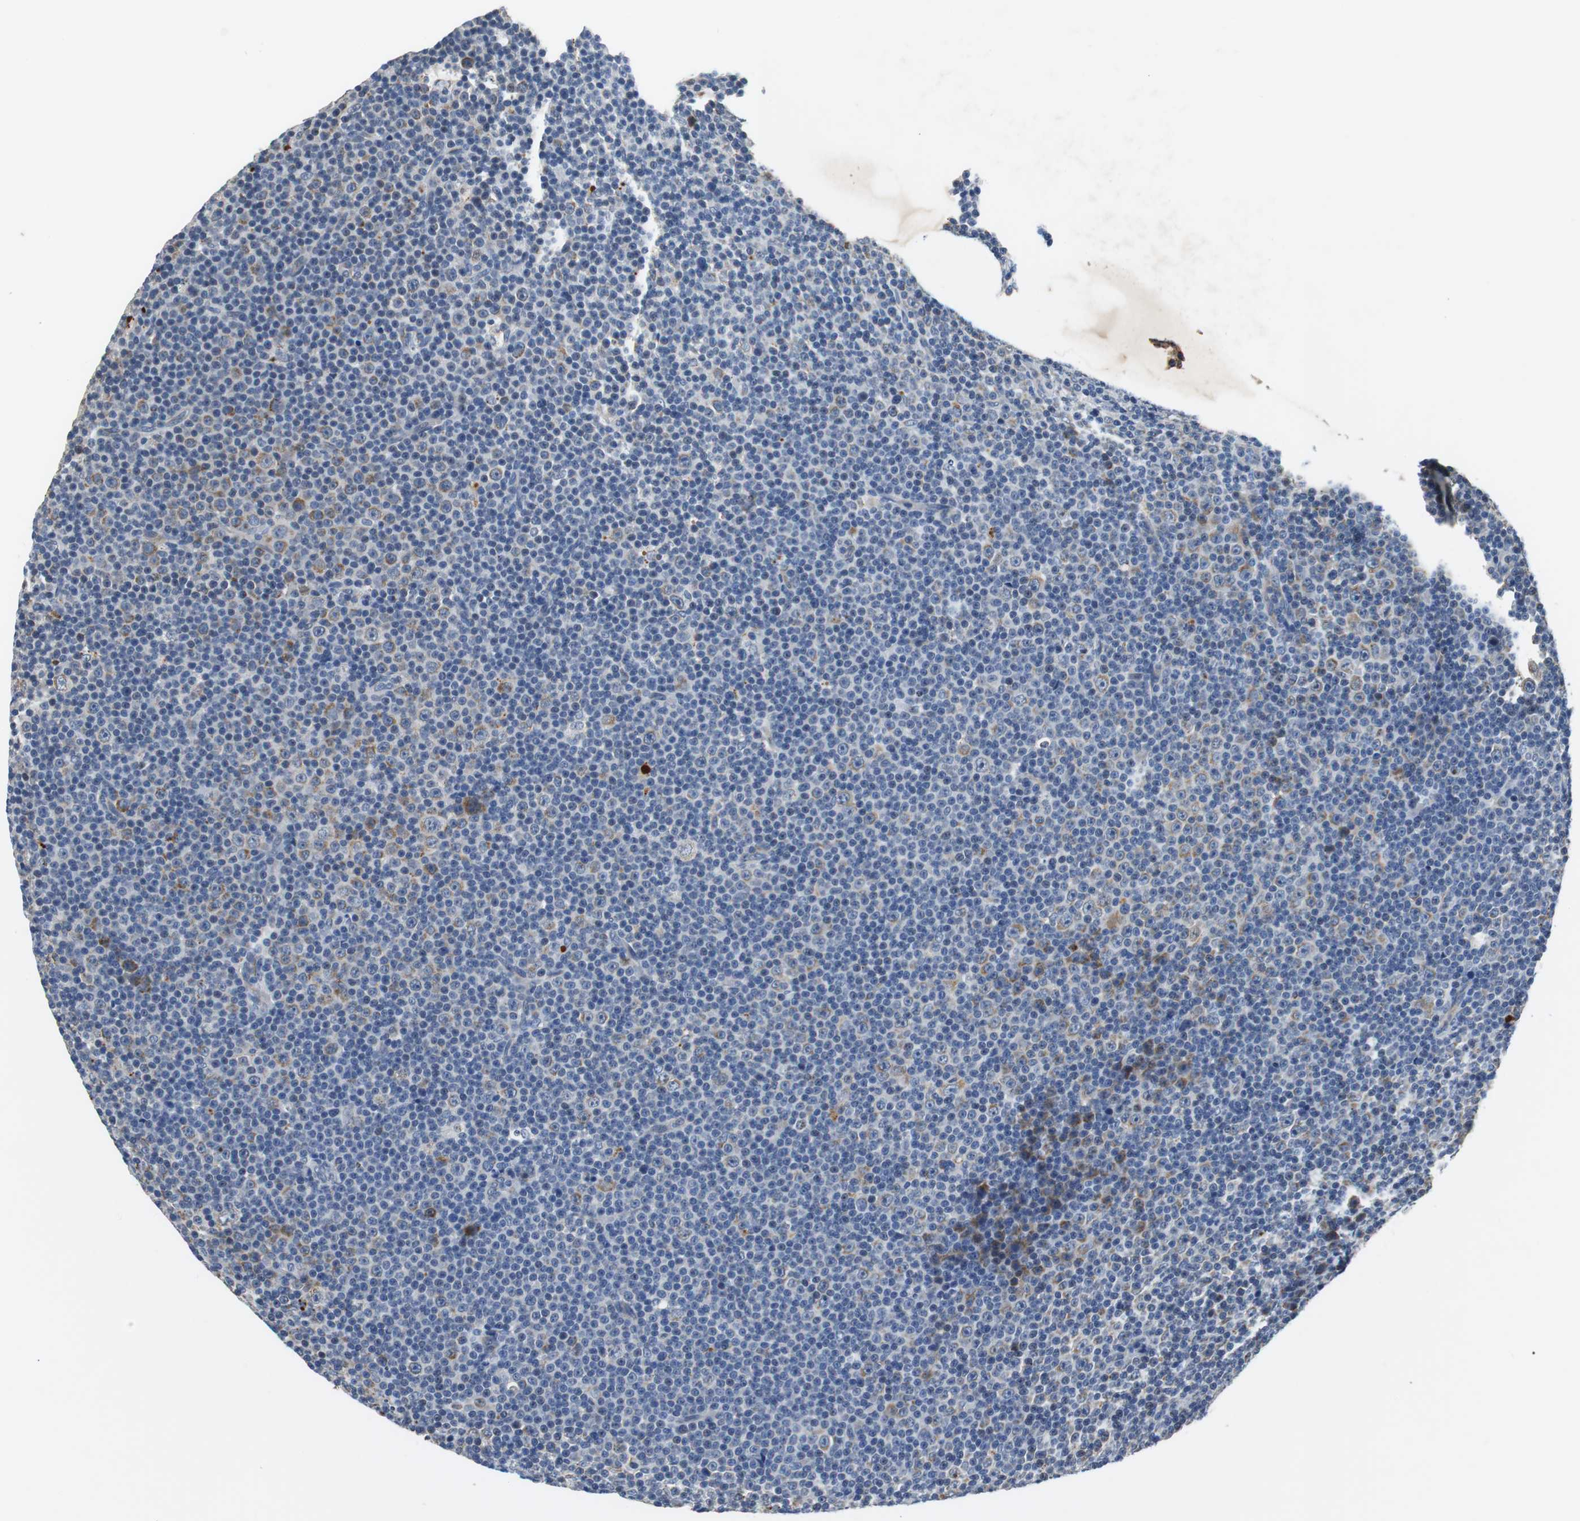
{"staining": {"intensity": "weak", "quantity": "<25%", "location": "cytoplasmic/membranous"}, "tissue": "lymphoma", "cell_type": "Tumor cells", "image_type": "cancer", "snomed": [{"axis": "morphology", "description": "Malignant lymphoma, non-Hodgkin's type, Low grade"}, {"axis": "topography", "description": "Lymph node"}], "caption": "Immunohistochemistry histopathology image of neoplastic tissue: human lymphoma stained with DAB shows no significant protein positivity in tumor cells.", "gene": "NLGN1", "patient": {"sex": "female", "age": 67}}